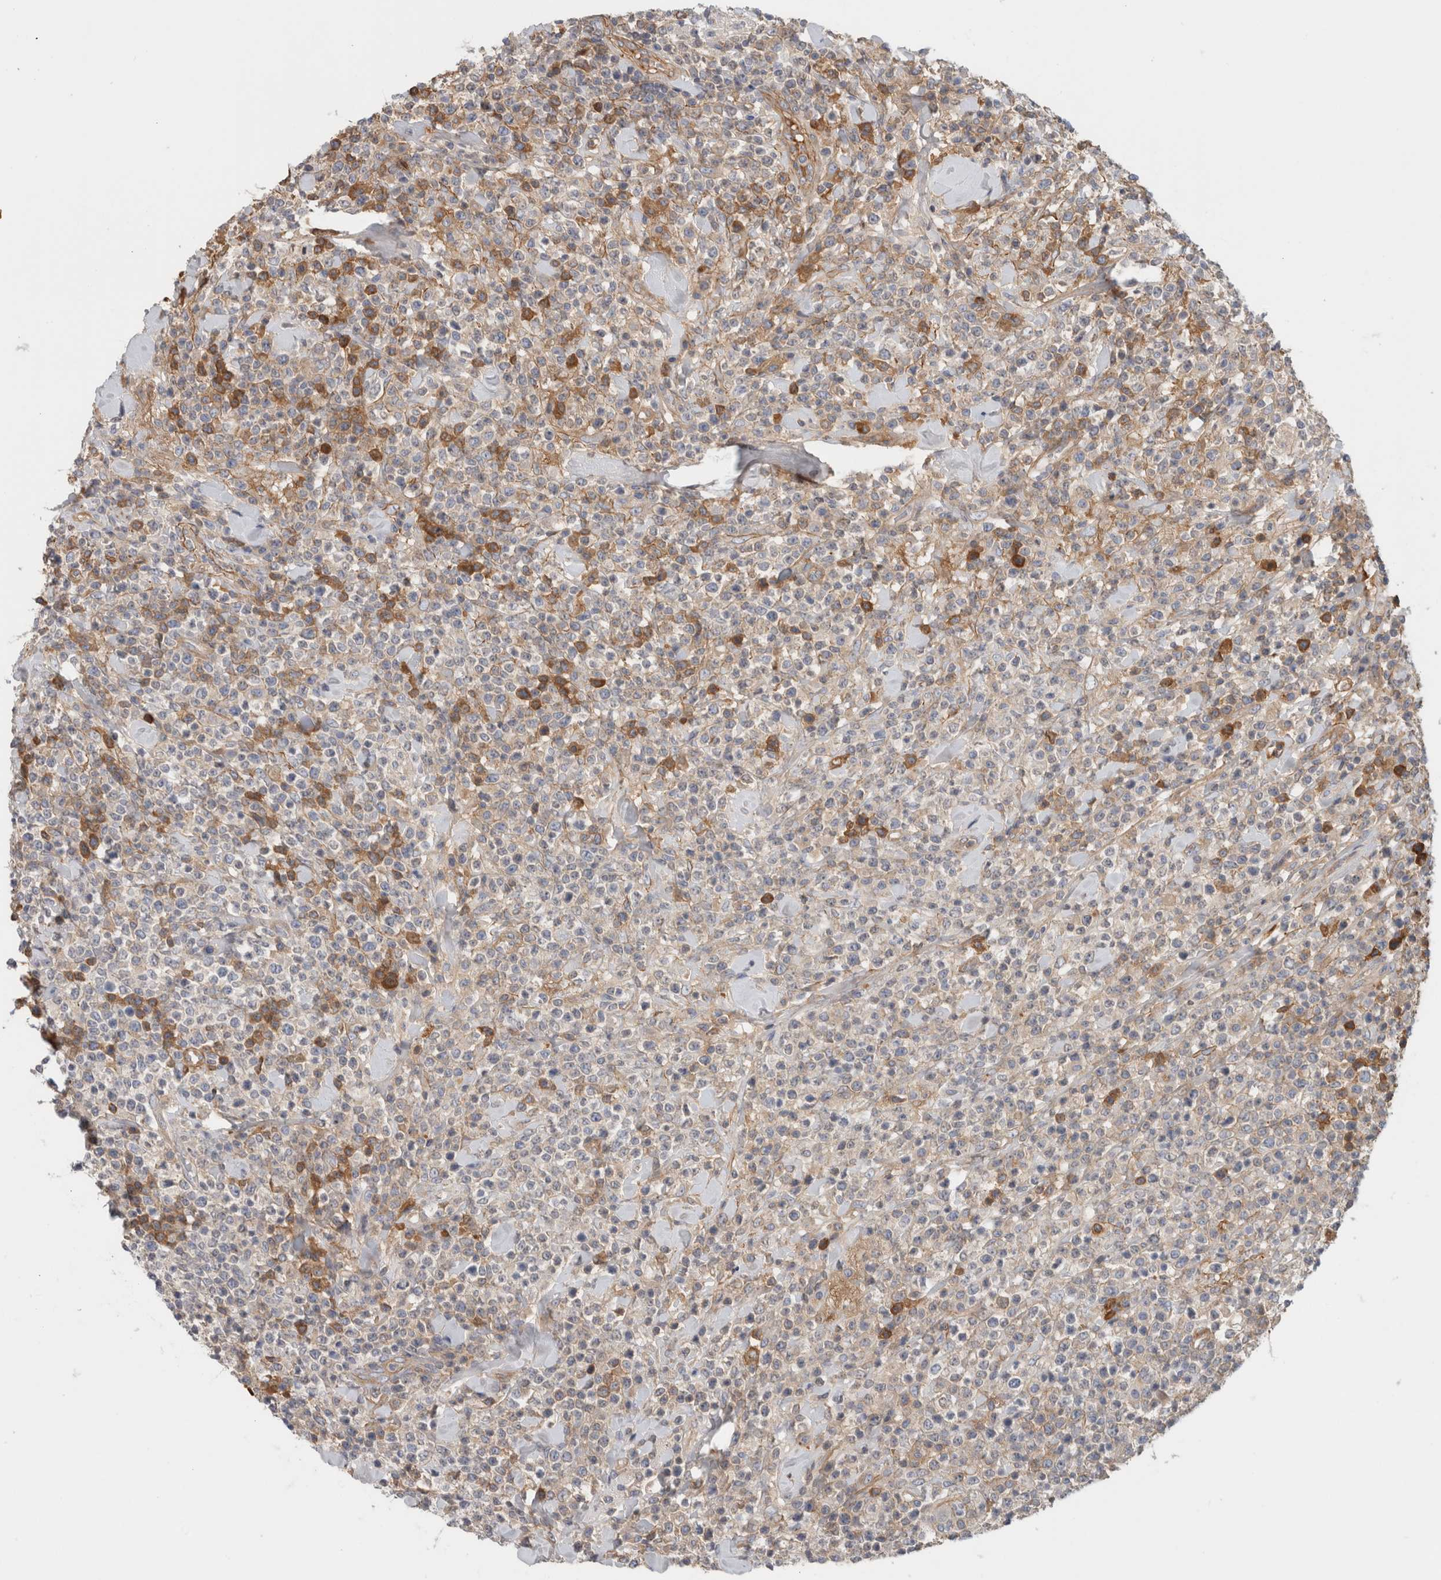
{"staining": {"intensity": "negative", "quantity": "none", "location": "none"}, "tissue": "lymphoma", "cell_type": "Tumor cells", "image_type": "cancer", "snomed": [{"axis": "morphology", "description": "Malignant lymphoma, non-Hodgkin's type, High grade"}, {"axis": "topography", "description": "Colon"}], "caption": "Immunohistochemical staining of high-grade malignant lymphoma, non-Hodgkin's type displays no significant expression in tumor cells.", "gene": "CFI", "patient": {"sex": "female", "age": 53}}